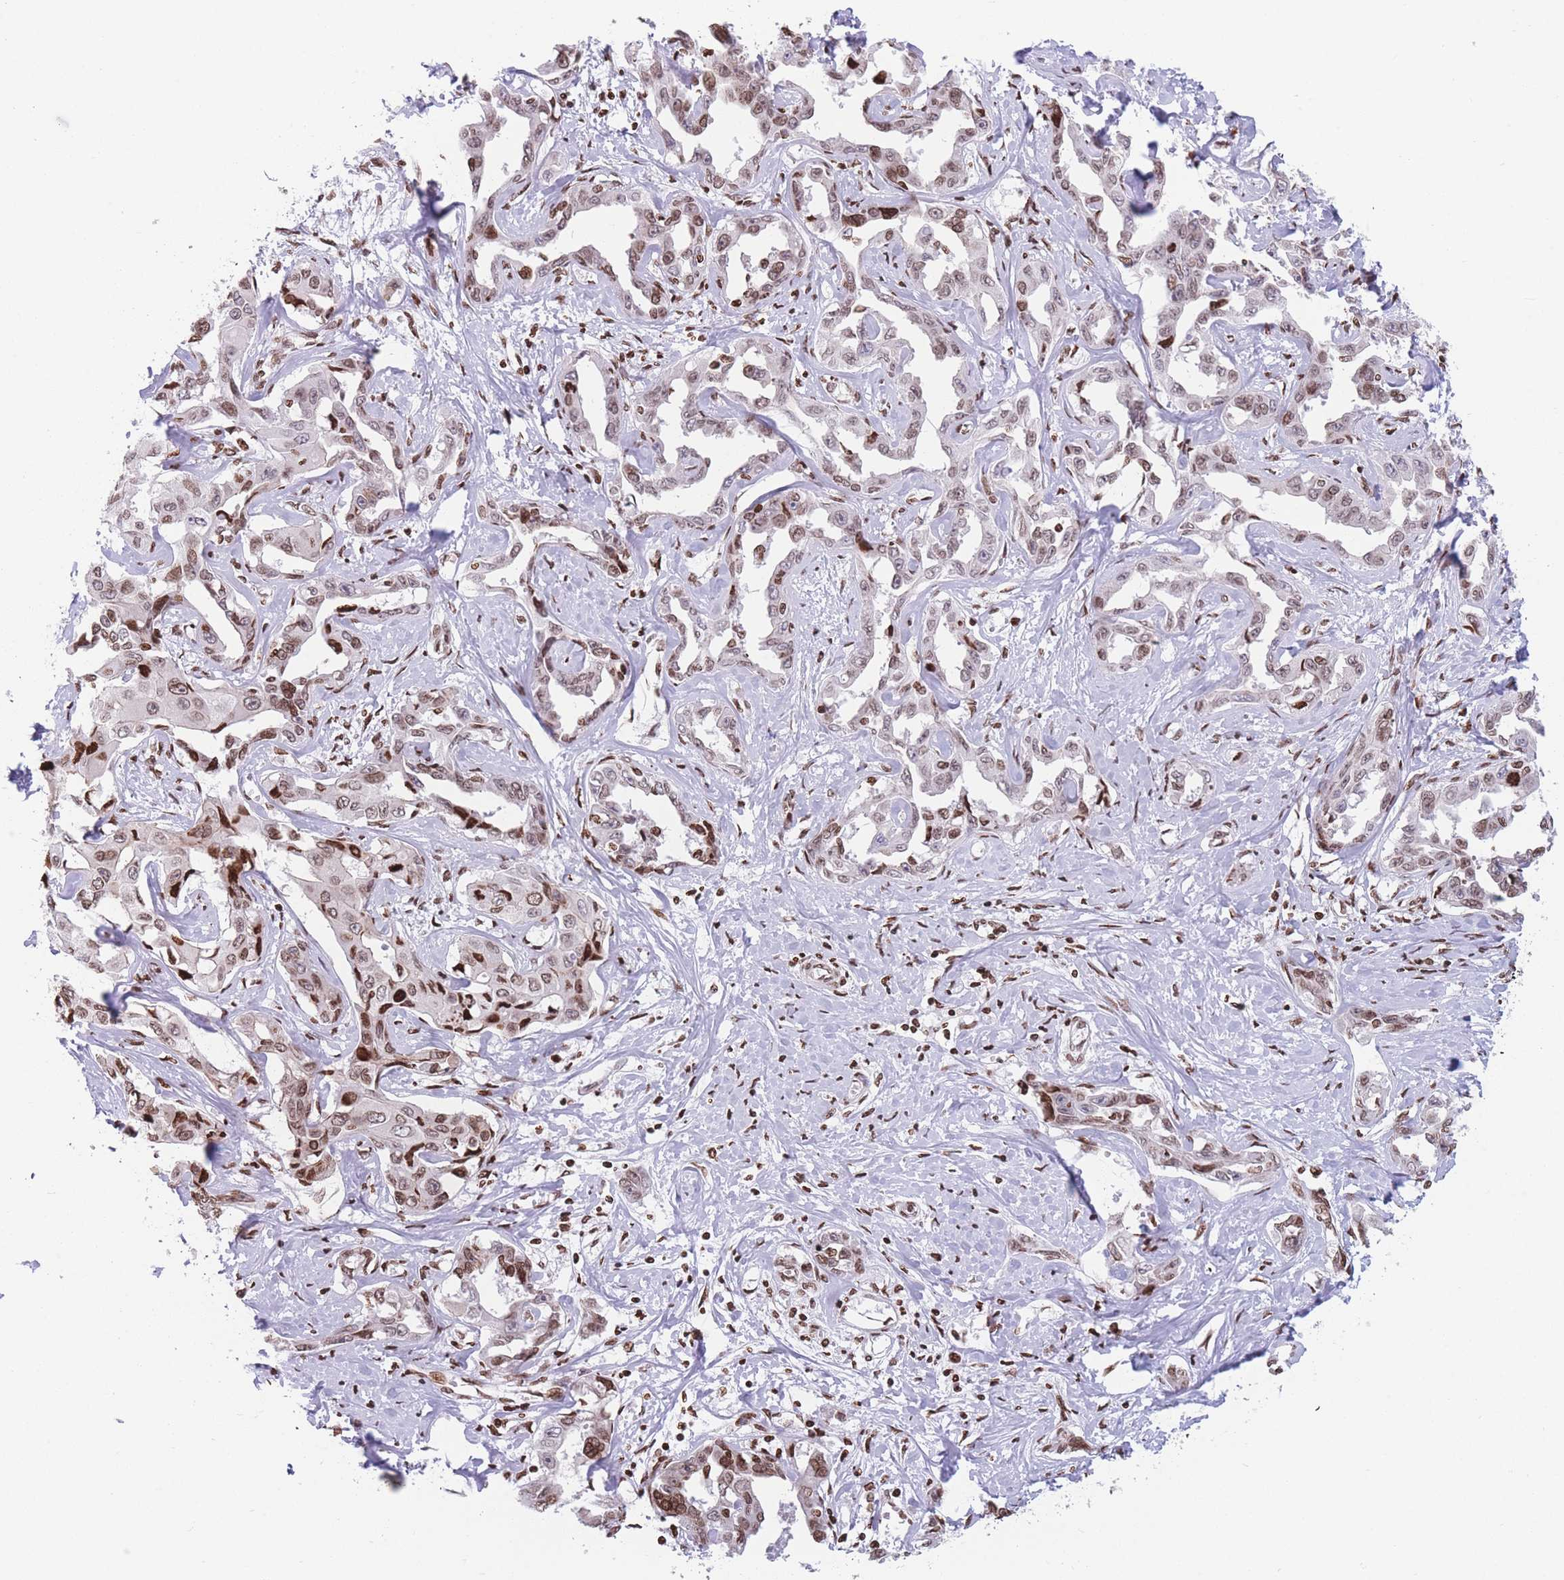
{"staining": {"intensity": "moderate", "quantity": ">75%", "location": "nuclear"}, "tissue": "liver cancer", "cell_type": "Tumor cells", "image_type": "cancer", "snomed": [{"axis": "morphology", "description": "Cholangiocarcinoma"}, {"axis": "topography", "description": "Liver"}], "caption": "Tumor cells reveal moderate nuclear expression in approximately >75% of cells in liver cholangiocarcinoma.", "gene": "AK9", "patient": {"sex": "male", "age": 59}}